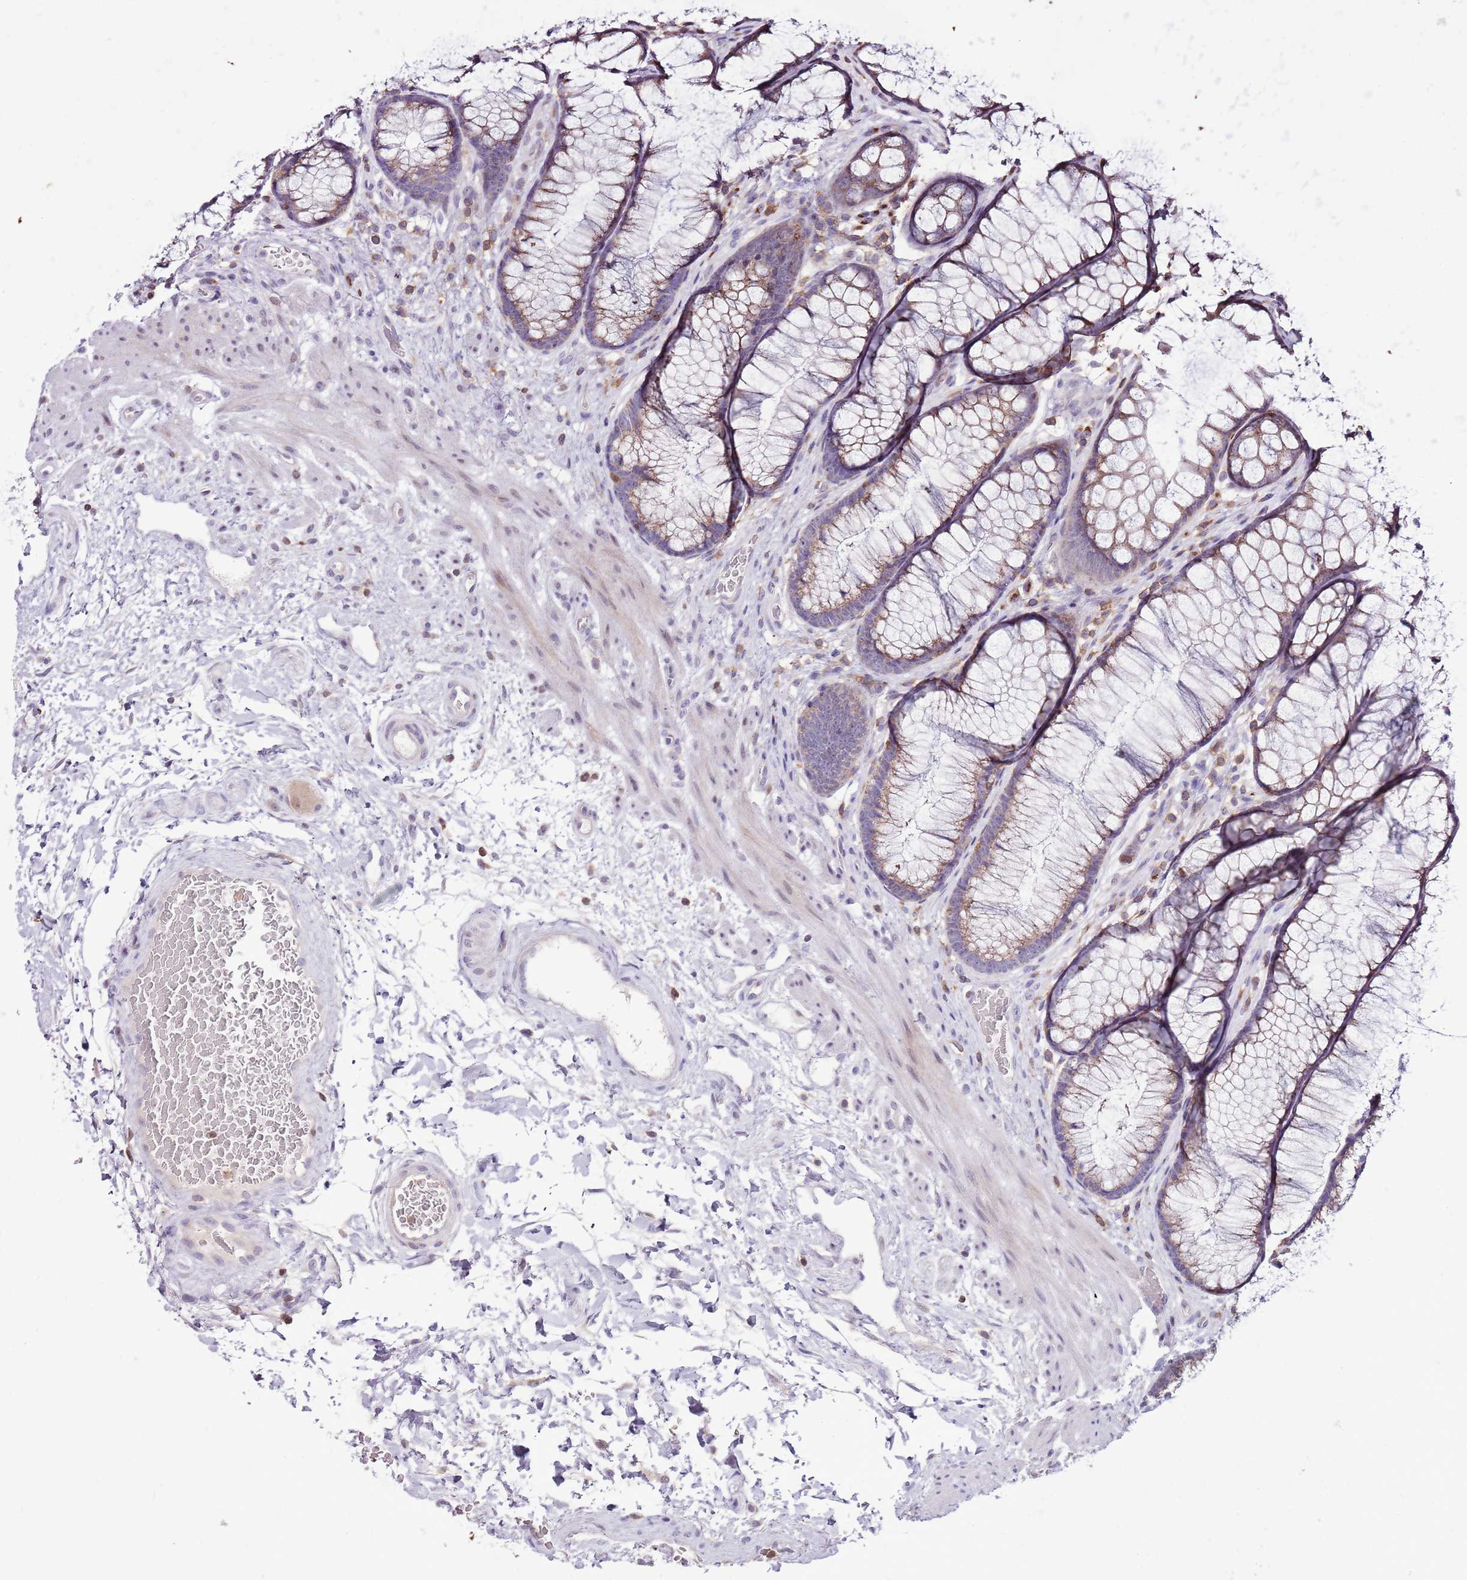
{"staining": {"intensity": "weak", "quantity": "<25%", "location": "cytoplasmic/membranous"}, "tissue": "colon", "cell_type": "Endothelial cells", "image_type": "normal", "snomed": [{"axis": "morphology", "description": "Normal tissue, NOS"}, {"axis": "topography", "description": "Colon"}], "caption": "DAB (3,3'-diaminobenzidine) immunohistochemical staining of unremarkable human colon displays no significant staining in endothelial cells. (Brightfield microscopy of DAB (3,3'-diaminobenzidine) immunohistochemistry (IHC) at high magnification).", "gene": "ZSWIM1", "patient": {"sex": "female", "age": 82}}